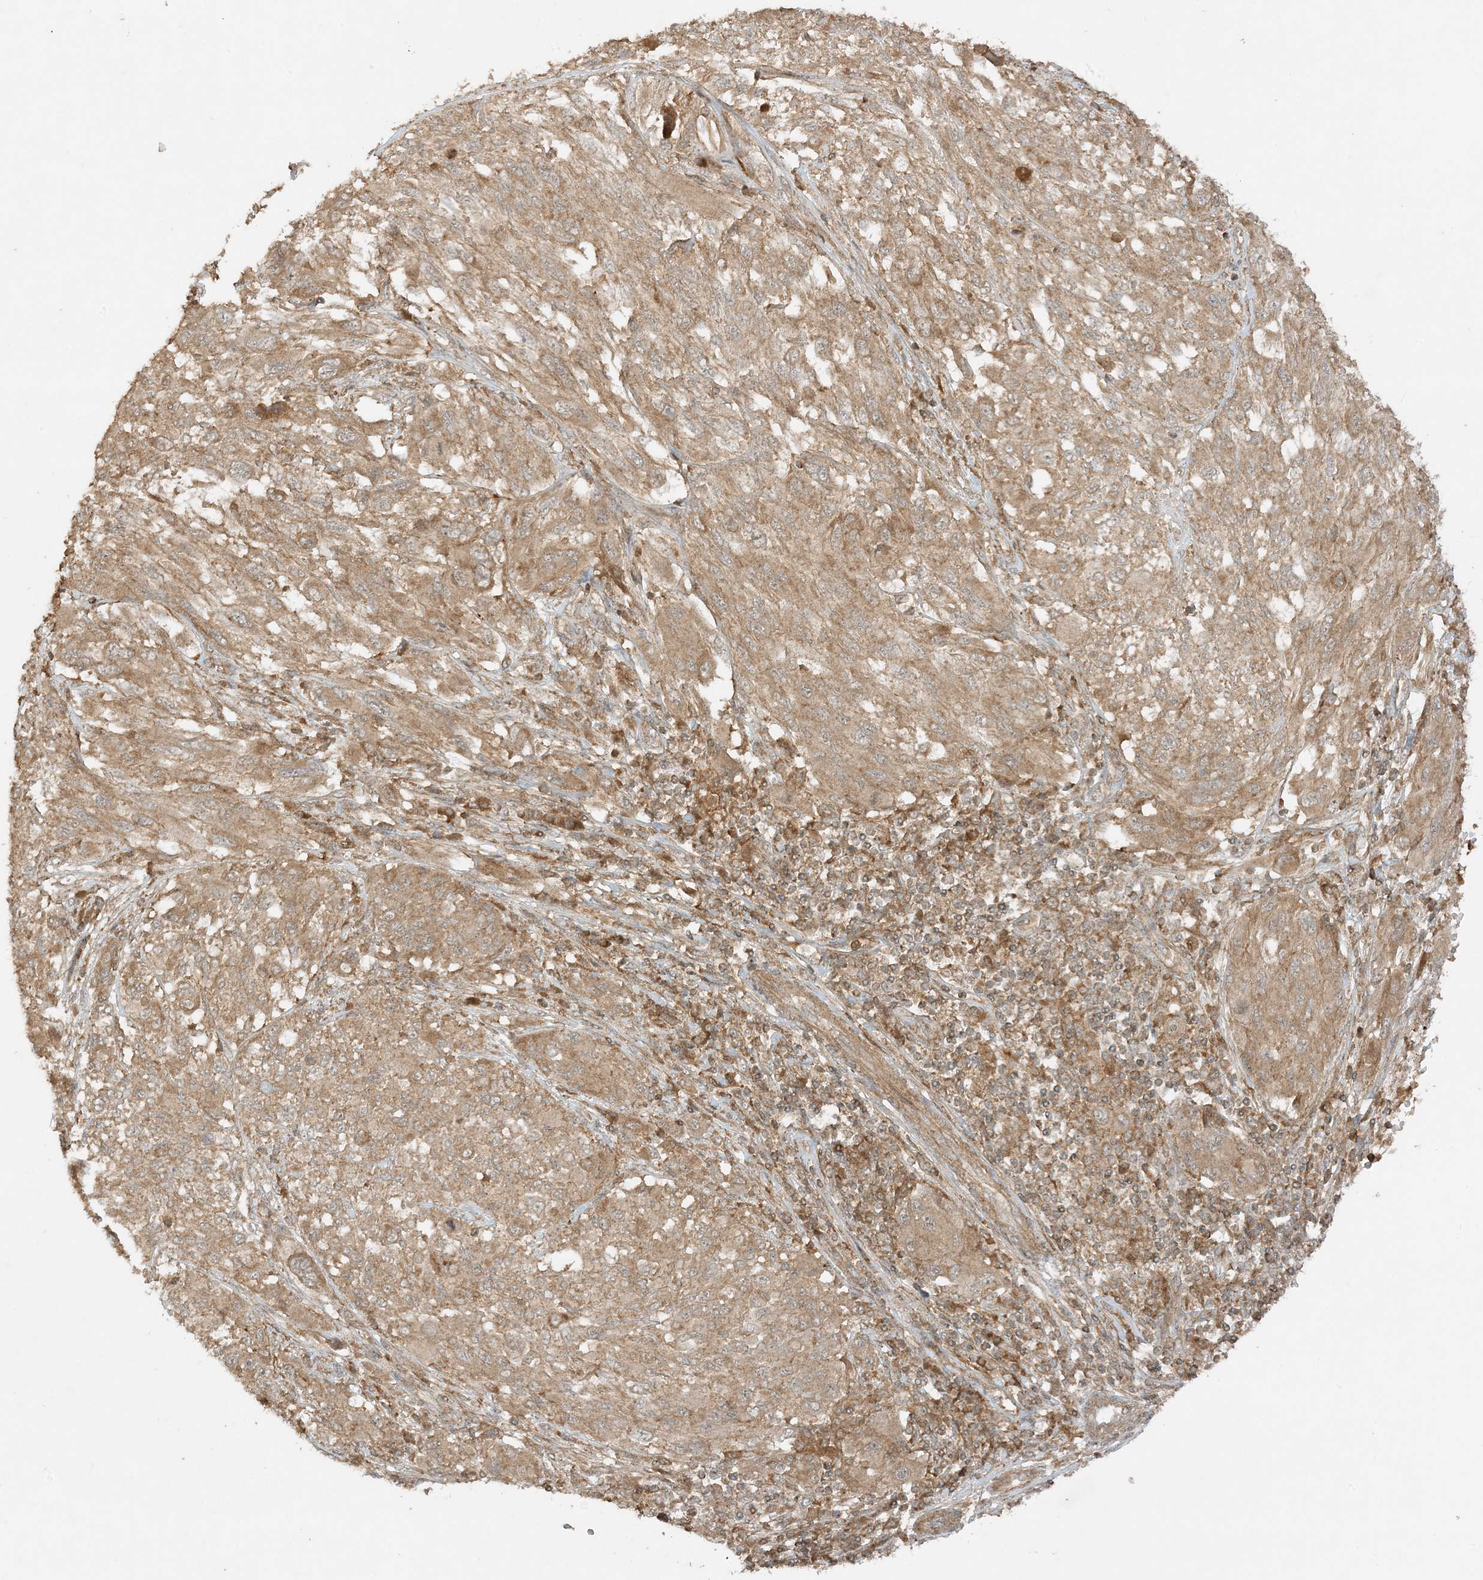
{"staining": {"intensity": "weak", "quantity": ">75%", "location": "cytoplasmic/membranous"}, "tissue": "melanoma", "cell_type": "Tumor cells", "image_type": "cancer", "snomed": [{"axis": "morphology", "description": "Malignant melanoma, NOS"}, {"axis": "topography", "description": "Skin"}], "caption": "High-power microscopy captured an immunohistochemistry image of melanoma, revealing weak cytoplasmic/membranous positivity in approximately >75% of tumor cells. Using DAB (3,3'-diaminobenzidine) (brown) and hematoxylin (blue) stains, captured at high magnification using brightfield microscopy.", "gene": "XRN1", "patient": {"sex": "female", "age": 91}}